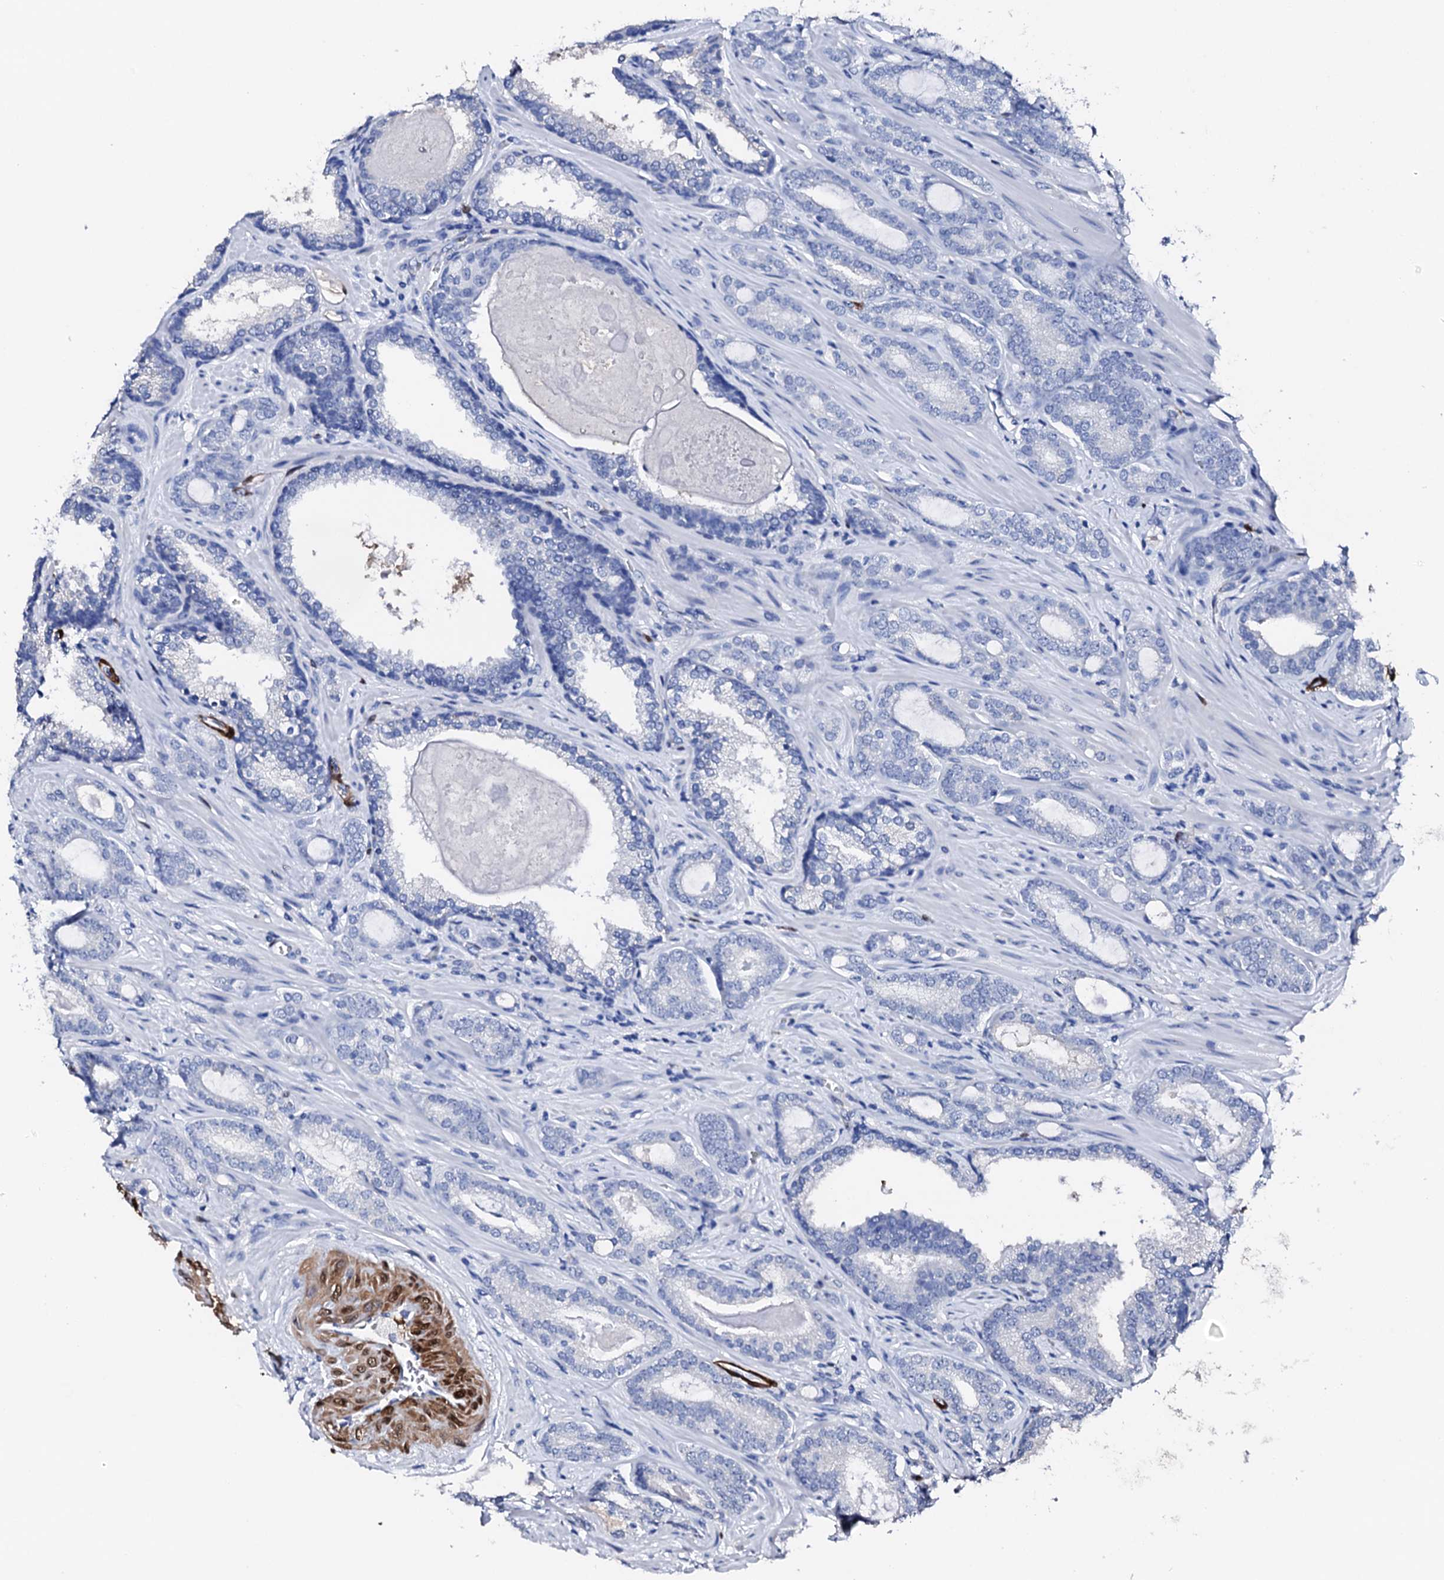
{"staining": {"intensity": "negative", "quantity": "none", "location": "none"}, "tissue": "prostate cancer", "cell_type": "Tumor cells", "image_type": "cancer", "snomed": [{"axis": "morphology", "description": "Adenocarcinoma, High grade"}, {"axis": "topography", "description": "Prostate"}], "caption": "Immunohistochemical staining of prostate cancer shows no significant positivity in tumor cells. (DAB immunohistochemistry, high magnification).", "gene": "NRIP2", "patient": {"sex": "male", "age": 63}}